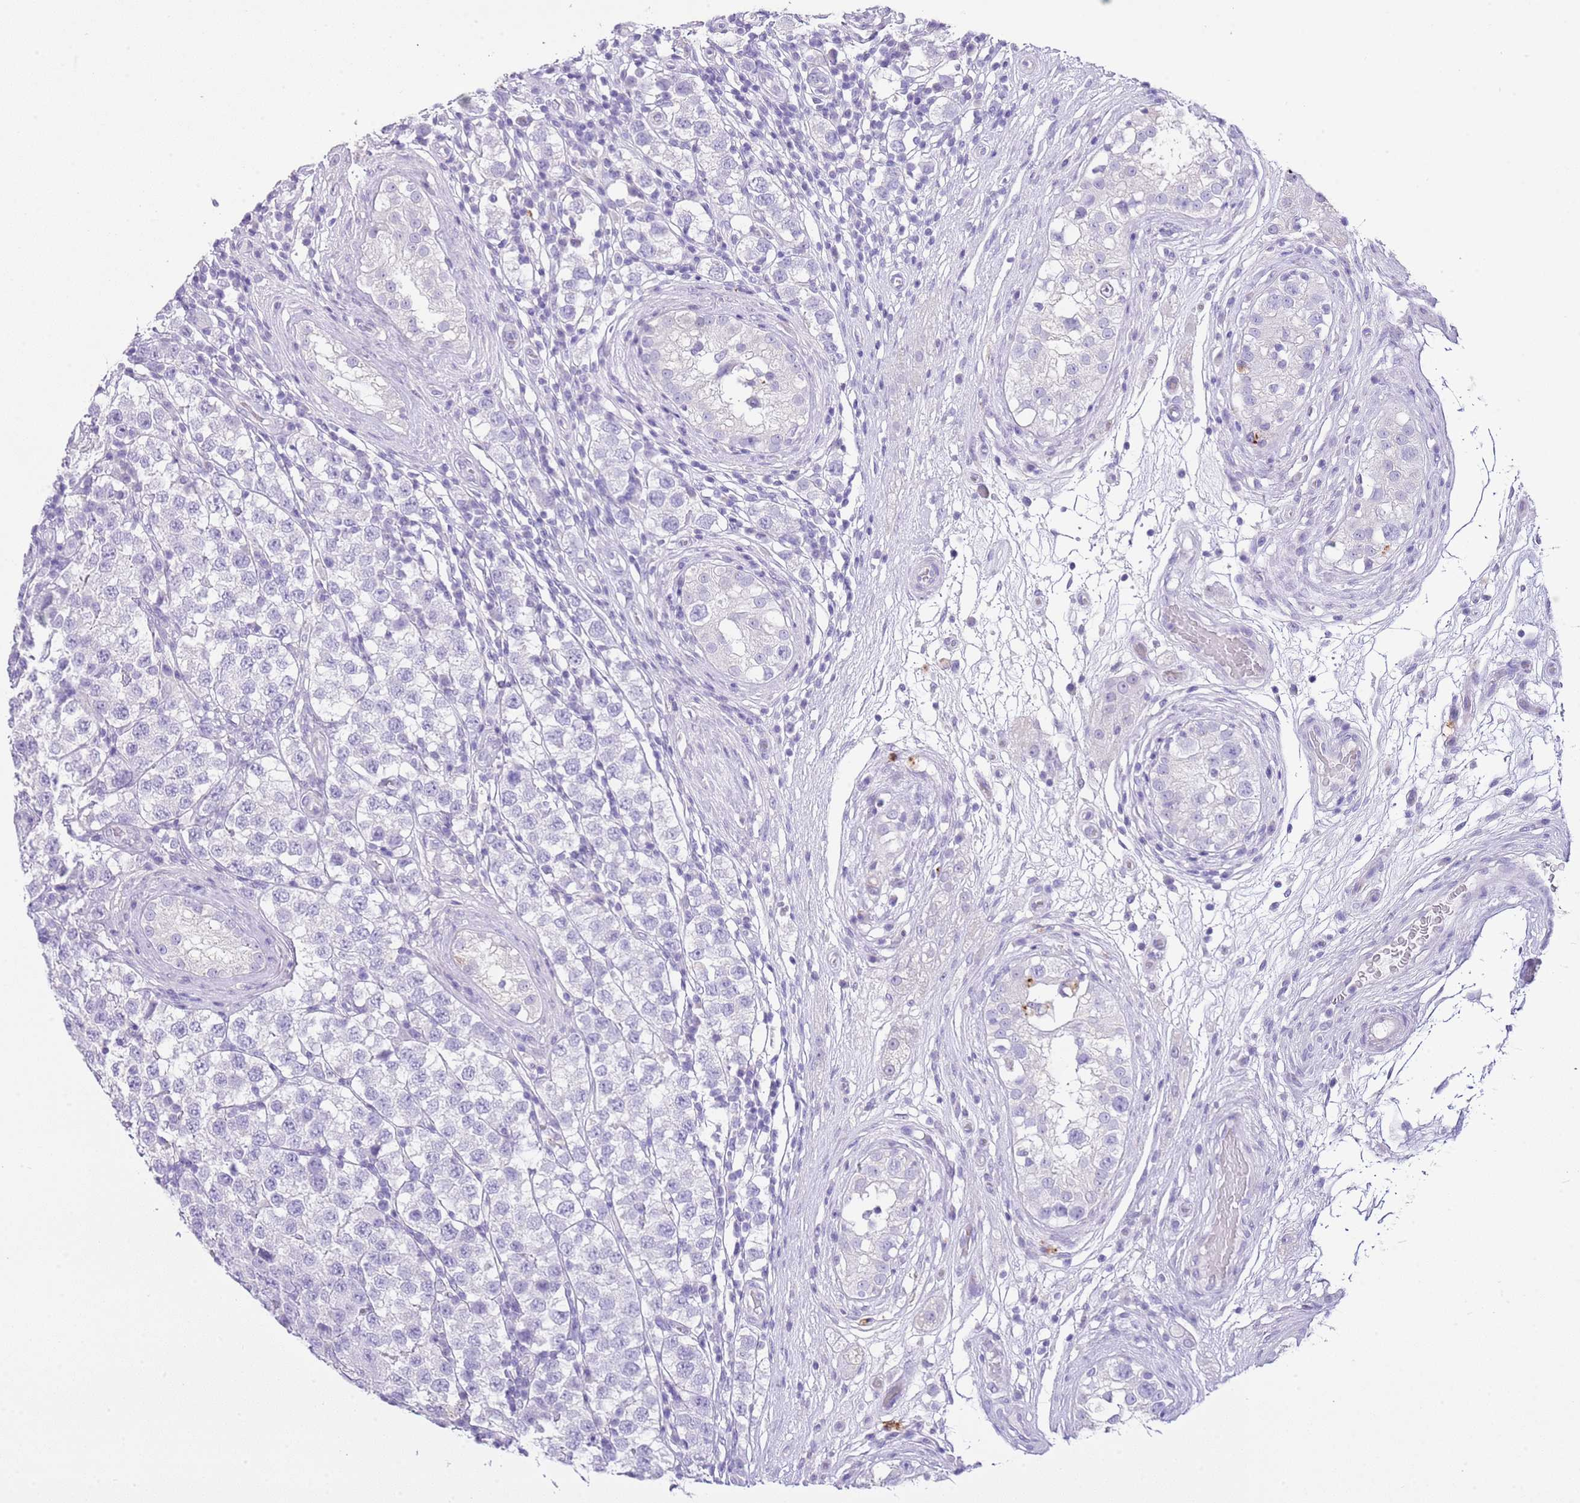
{"staining": {"intensity": "negative", "quantity": "none", "location": "none"}, "tissue": "testis cancer", "cell_type": "Tumor cells", "image_type": "cancer", "snomed": [{"axis": "morphology", "description": "Seminoma, NOS"}, {"axis": "topography", "description": "Testis"}], "caption": "Photomicrograph shows no protein staining in tumor cells of testis cancer (seminoma) tissue.", "gene": "OR2Z1", "patient": {"sex": "male", "age": 34}}